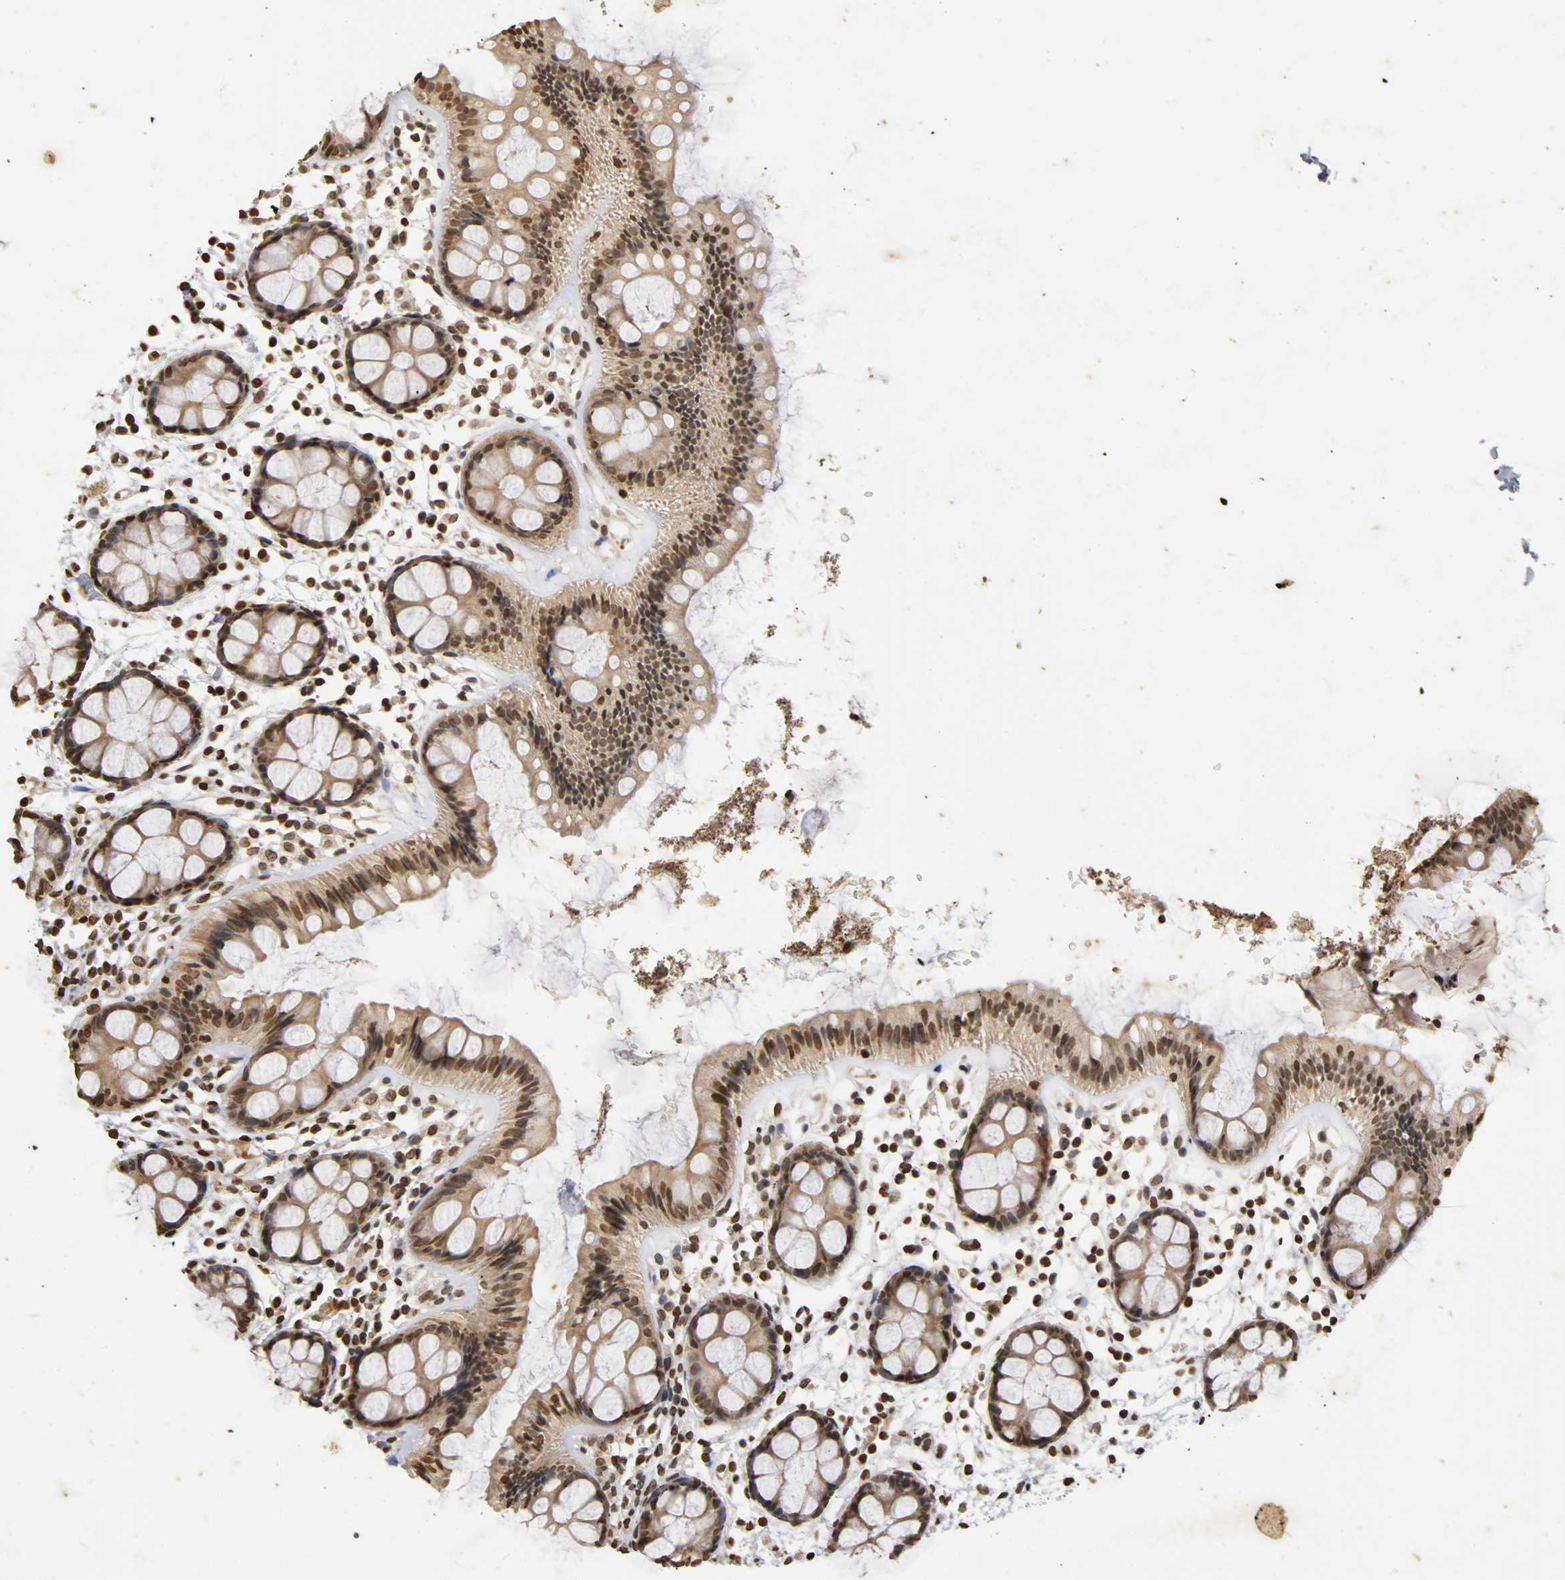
{"staining": {"intensity": "moderate", "quantity": ">75%", "location": "cytoplasmic/membranous,nuclear"}, "tissue": "rectum", "cell_type": "Glandular cells", "image_type": "normal", "snomed": [{"axis": "morphology", "description": "Normal tissue, NOS"}, {"axis": "topography", "description": "Rectum"}], "caption": "Approximately >75% of glandular cells in benign rectum reveal moderate cytoplasmic/membranous,nuclear protein expression as visualized by brown immunohistochemical staining.", "gene": "ERCC2", "patient": {"sex": "female", "age": 66}}